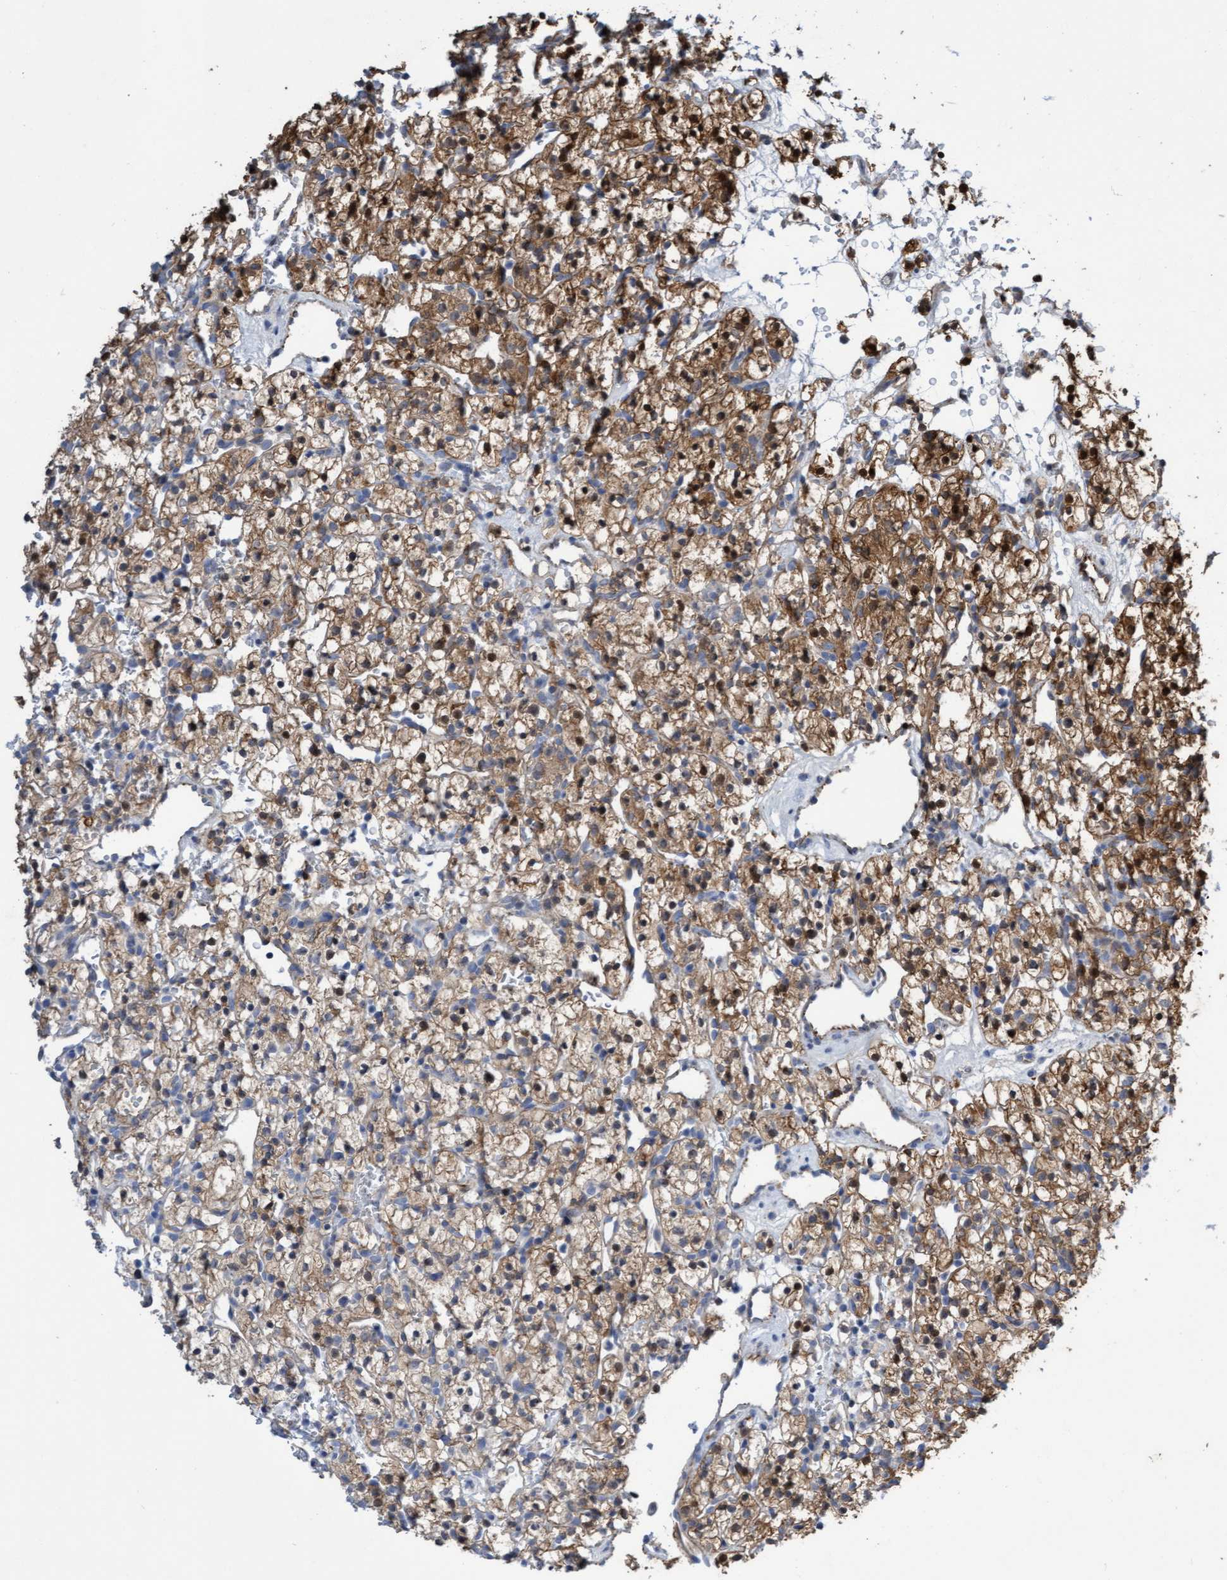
{"staining": {"intensity": "moderate", "quantity": ">75%", "location": "cytoplasmic/membranous"}, "tissue": "renal cancer", "cell_type": "Tumor cells", "image_type": "cancer", "snomed": [{"axis": "morphology", "description": "Adenocarcinoma, NOS"}, {"axis": "topography", "description": "Kidney"}], "caption": "Moderate cytoplasmic/membranous protein expression is seen in approximately >75% of tumor cells in renal adenocarcinoma. The protein of interest is stained brown, and the nuclei are stained in blue (DAB IHC with brightfield microscopy, high magnification).", "gene": "ITFG1", "patient": {"sex": "female", "age": 57}}